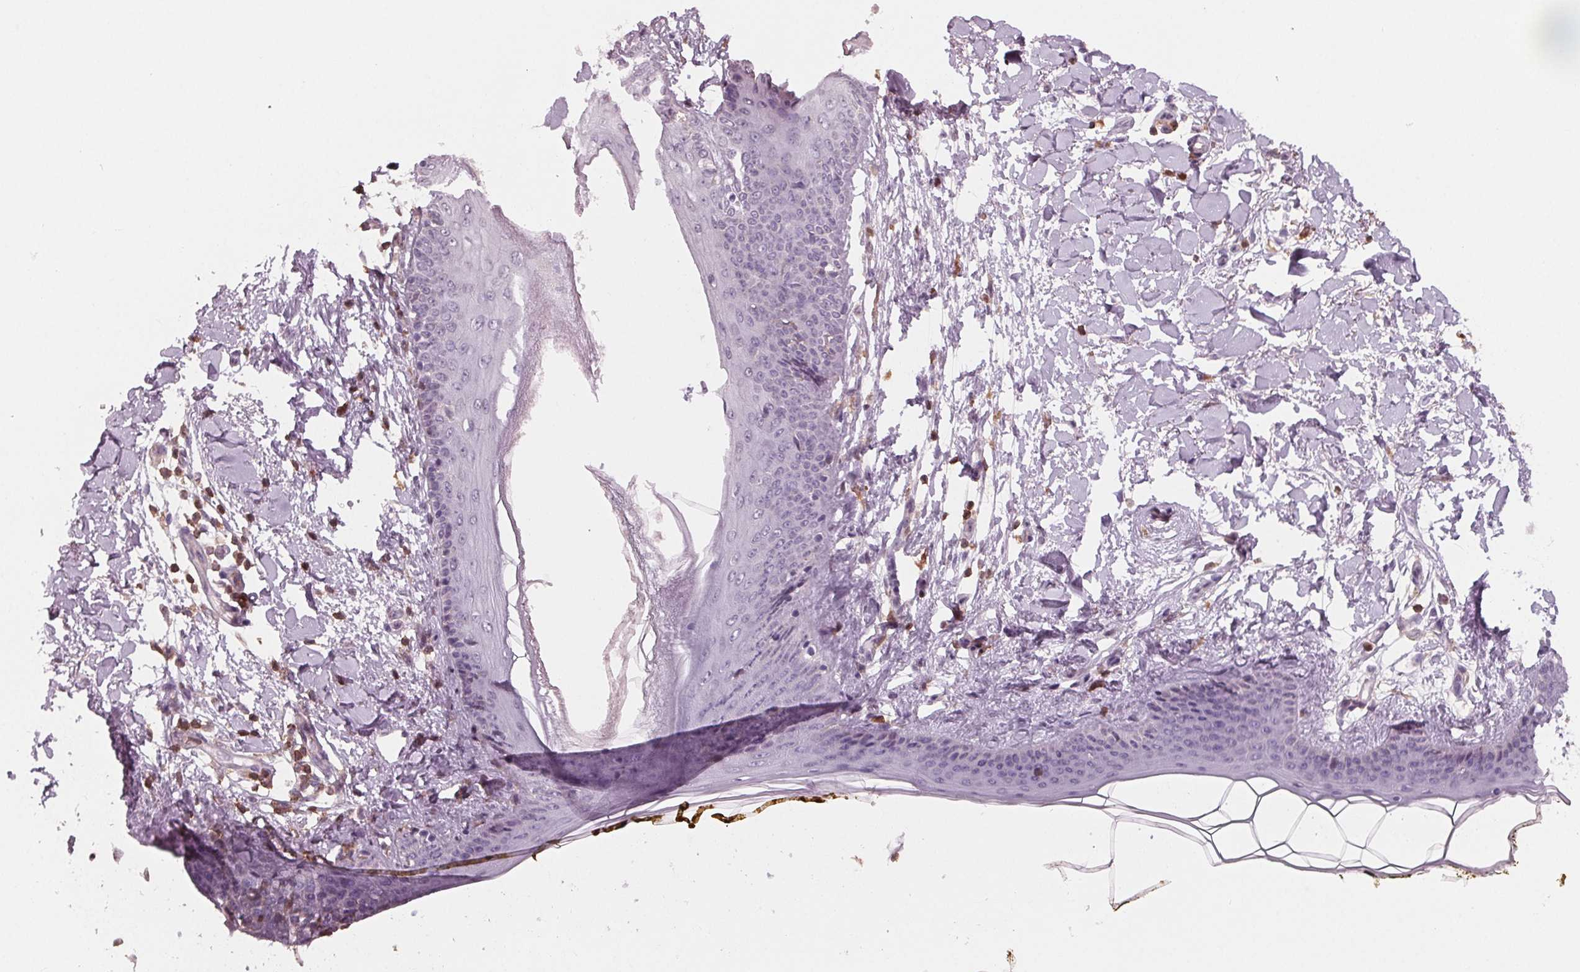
{"staining": {"intensity": "negative", "quantity": "none", "location": "none"}, "tissue": "skin", "cell_type": "Fibroblasts", "image_type": "normal", "snomed": [{"axis": "morphology", "description": "Normal tissue, NOS"}, {"axis": "topography", "description": "Skin"}], "caption": "DAB immunohistochemical staining of normal human skin reveals no significant positivity in fibroblasts. Nuclei are stained in blue.", "gene": "ARHGAP25", "patient": {"sex": "female", "age": 34}}